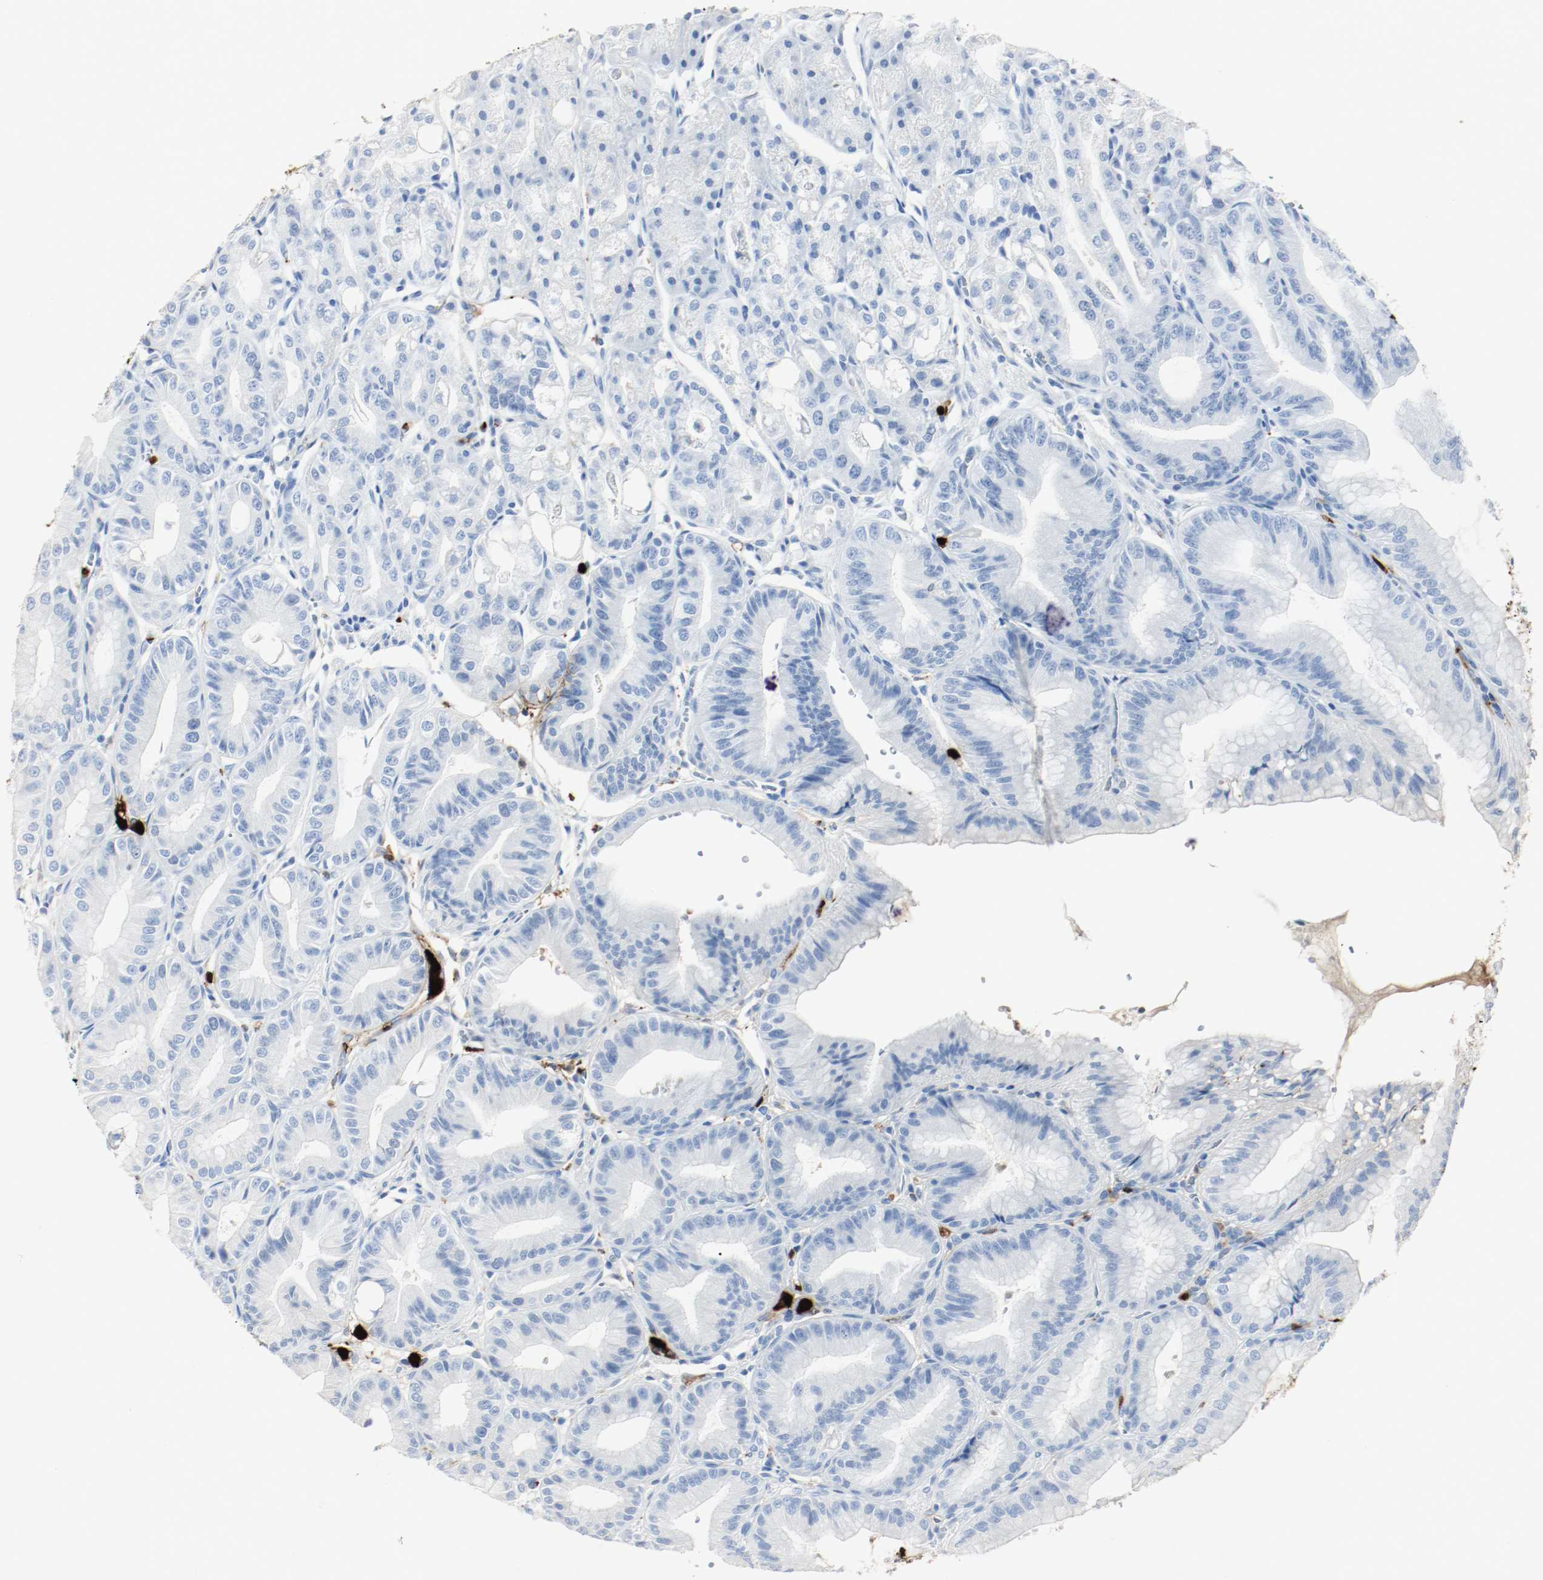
{"staining": {"intensity": "moderate", "quantity": "<25%", "location": "cytoplasmic/membranous"}, "tissue": "stomach", "cell_type": "Glandular cells", "image_type": "normal", "snomed": [{"axis": "morphology", "description": "Normal tissue, NOS"}, {"axis": "topography", "description": "Stomach, lower"}], "caption": "A micrograph showing moderate cytoplasmic/membranous expression in about <25% of glandular cells in benign stomach, as visualized by brown immunohistochemical staining.", "gene": "S100A9", "patient": {"sex": "male", "age": 71}}